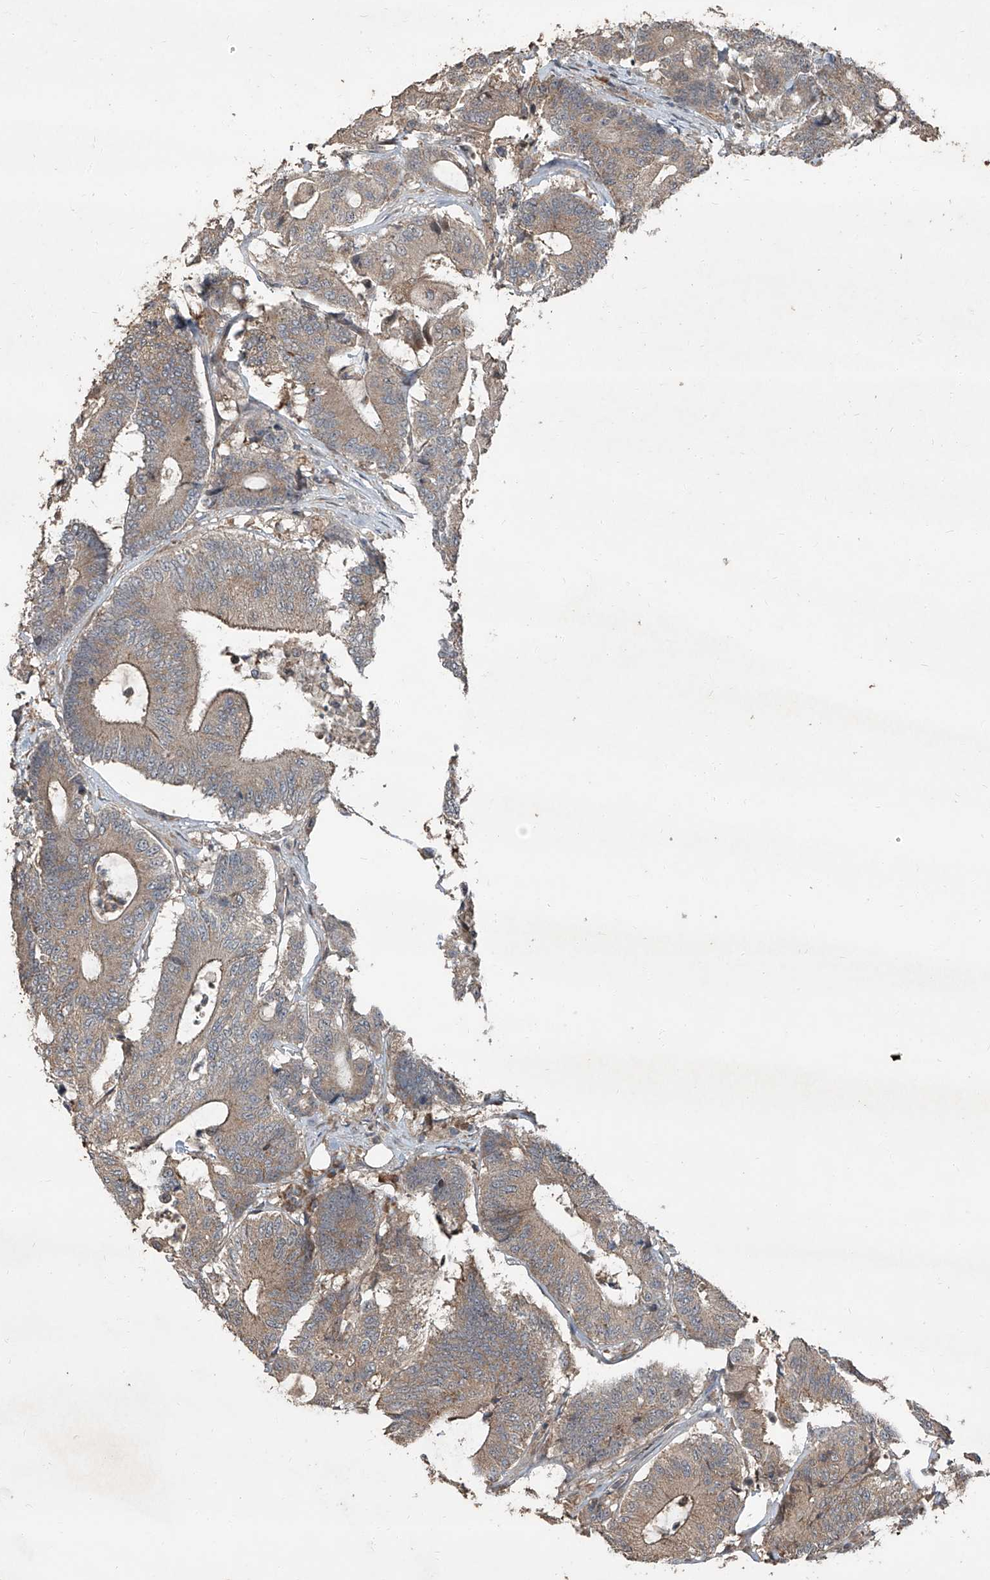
{"staining": {"intensity": "weak", "quantity": "25%-75%", "location": "cytoplasmic/membranous"}, "tissue": "colorectal cancer", "cell_type": "Tumor cells", "image_type": "cancer", "snomed": [{"axis": "morphology", "description": "Adenocarcinoma, NOS"}, {"axis": "topography", "description": "Colon"}], "caption": "Immunohistochemistry histopathology image of colorectal cancer stained for a protein (brown), which exhibits low levels of weak cytoplasmic/membranous positivity in about 25%-75% of tumor cells.", "gene": "CCN1", "patient": {"sex": "female", "age": 84}}